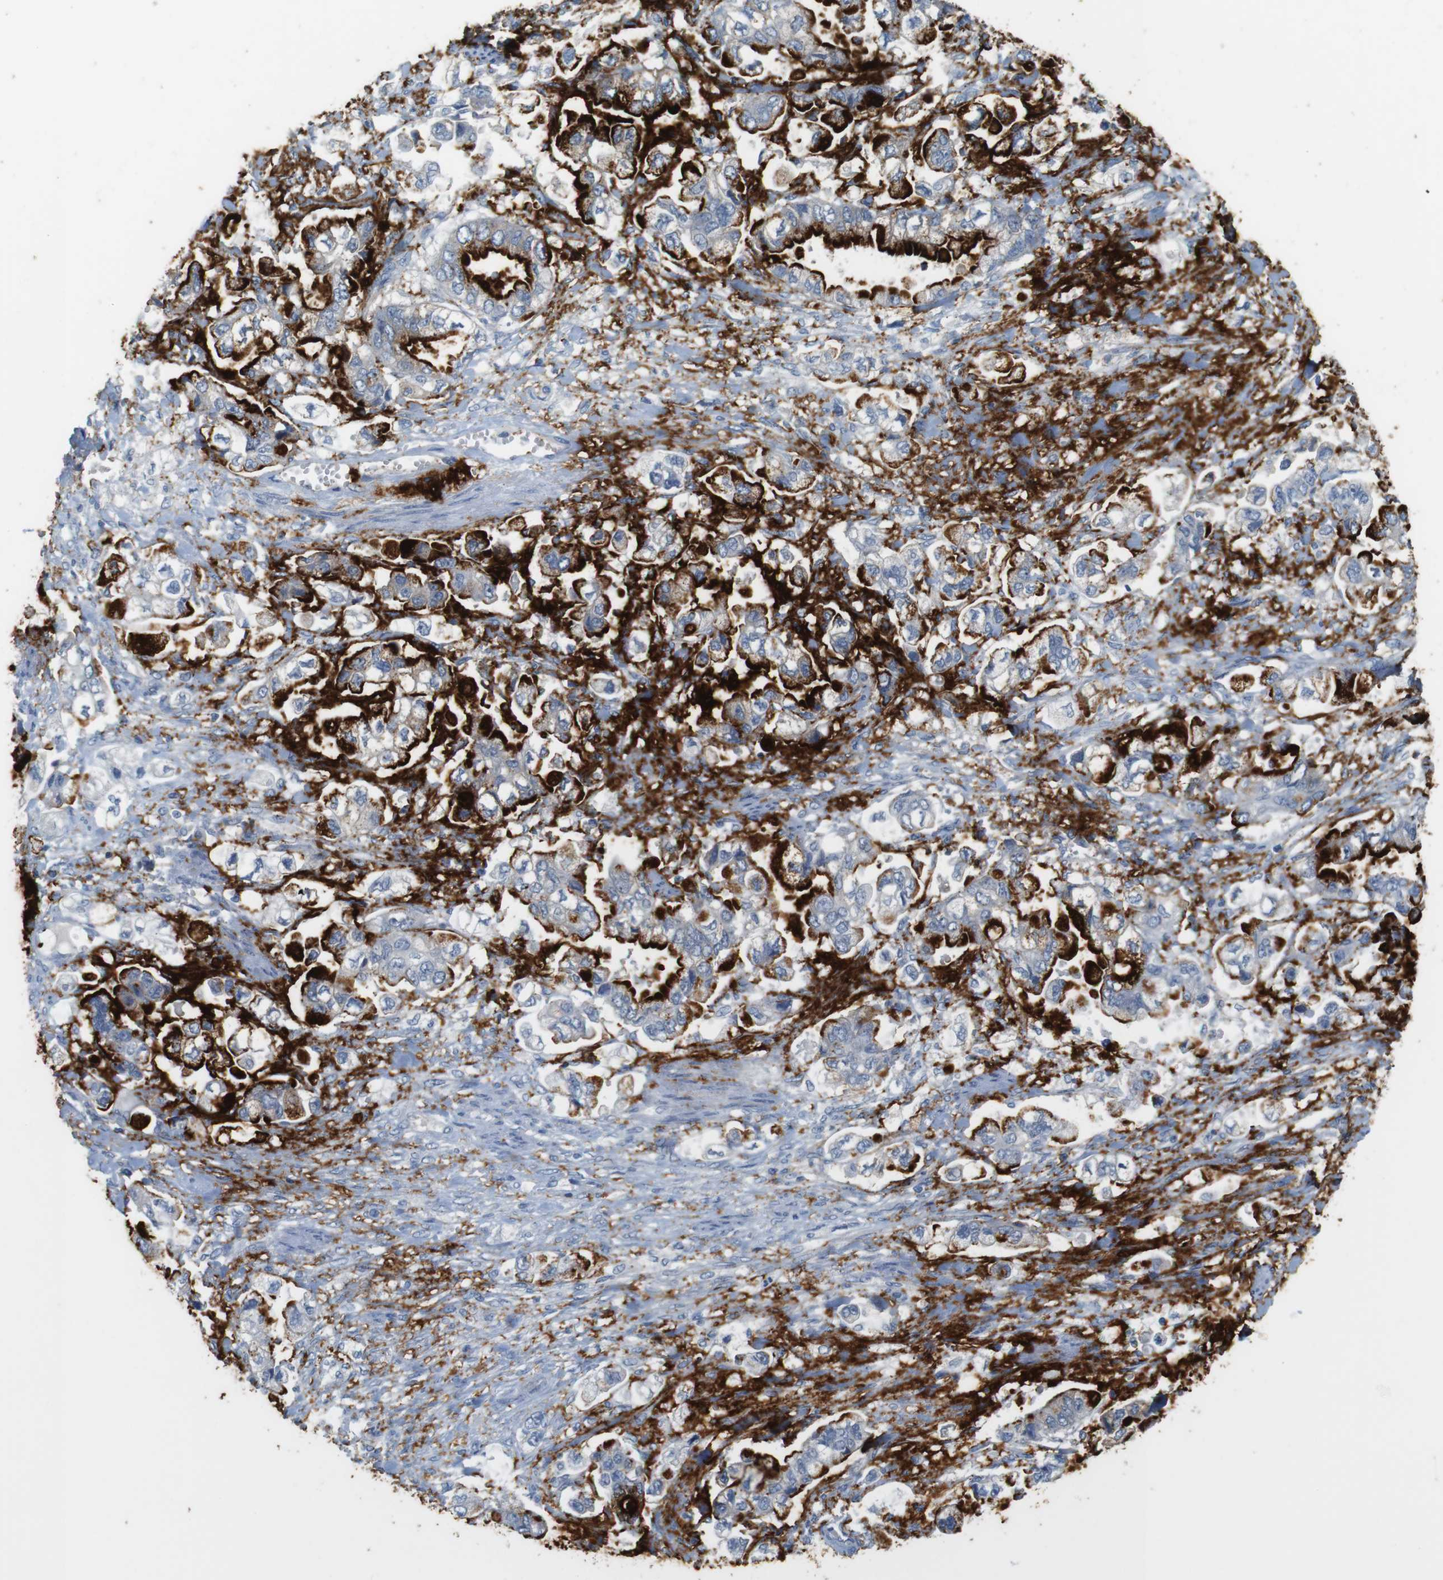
{"staining": {"intensity": "strong", "quantity": "<25%", "location": "cytoplasmic/membranous"}, "tissue": "stomach cancer", "cell_type": "Tumor cells", "image_type": "cancer", "snomed": [{"axis": "morphology", "description": "Normal tissue, NOS"}, {"axis": "morphology", "description": "Adenocarcinoma, NOS"}, {"axis": "topography", "description": "Stomach"}], "caption": "Protein expression analysis of human adenocarcinoma (stomach) reveals strong cytoplasmic/membranous staining in about <25% of tumor cells.", "gene": "MUC5B", "patient": {"sex": "male", "age": 62}}